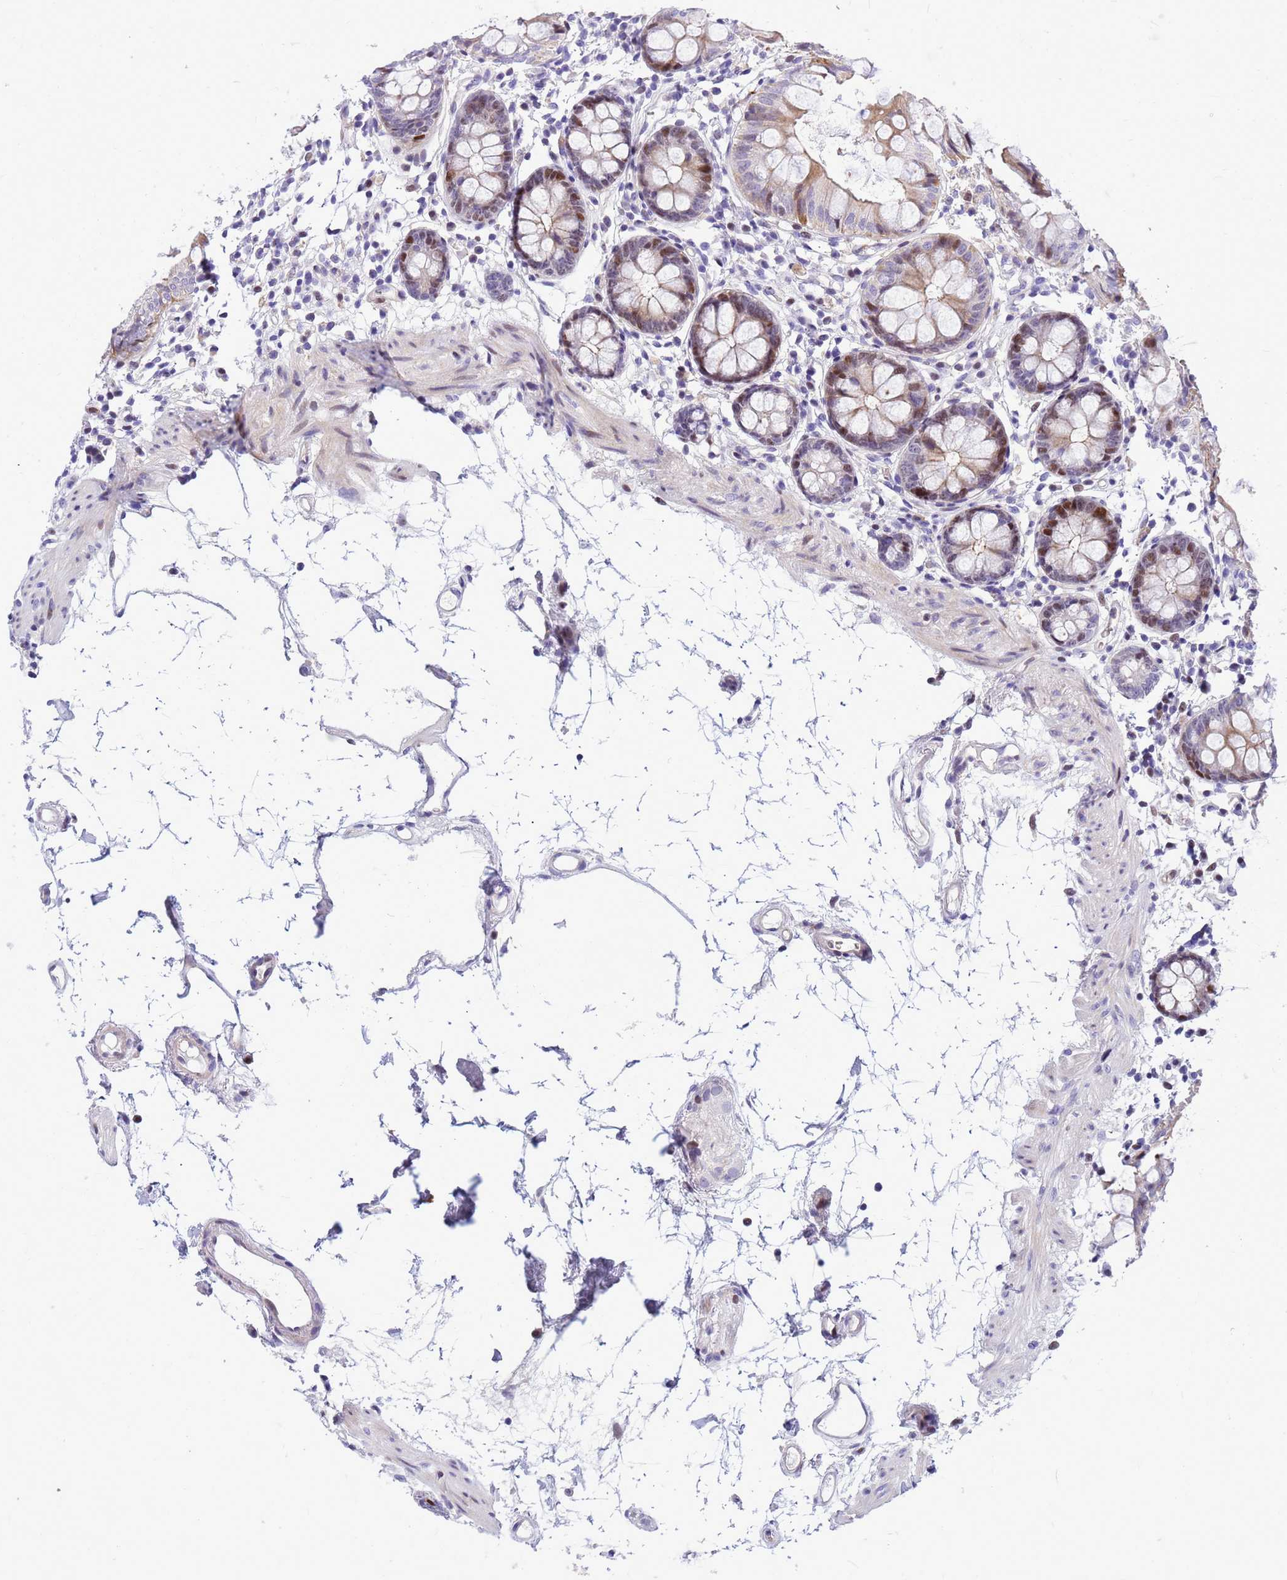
{"staining": {"intensity": "negative", "quantity": "none", "location": "none"}, "tissue": "colon", "cell_type": "Endothelial cells", "image_type": "normal", "snomed": [{"axis": "morphology", "description": "Normal tissue, NOS"}, {"axis": "topography", "description": "Colon"}], "caption": "Endothelial cells show no significant positivity in unremarkable colon.", "gene": "ADAMTS7", "patient": {"sex": "female", "age": 84}}